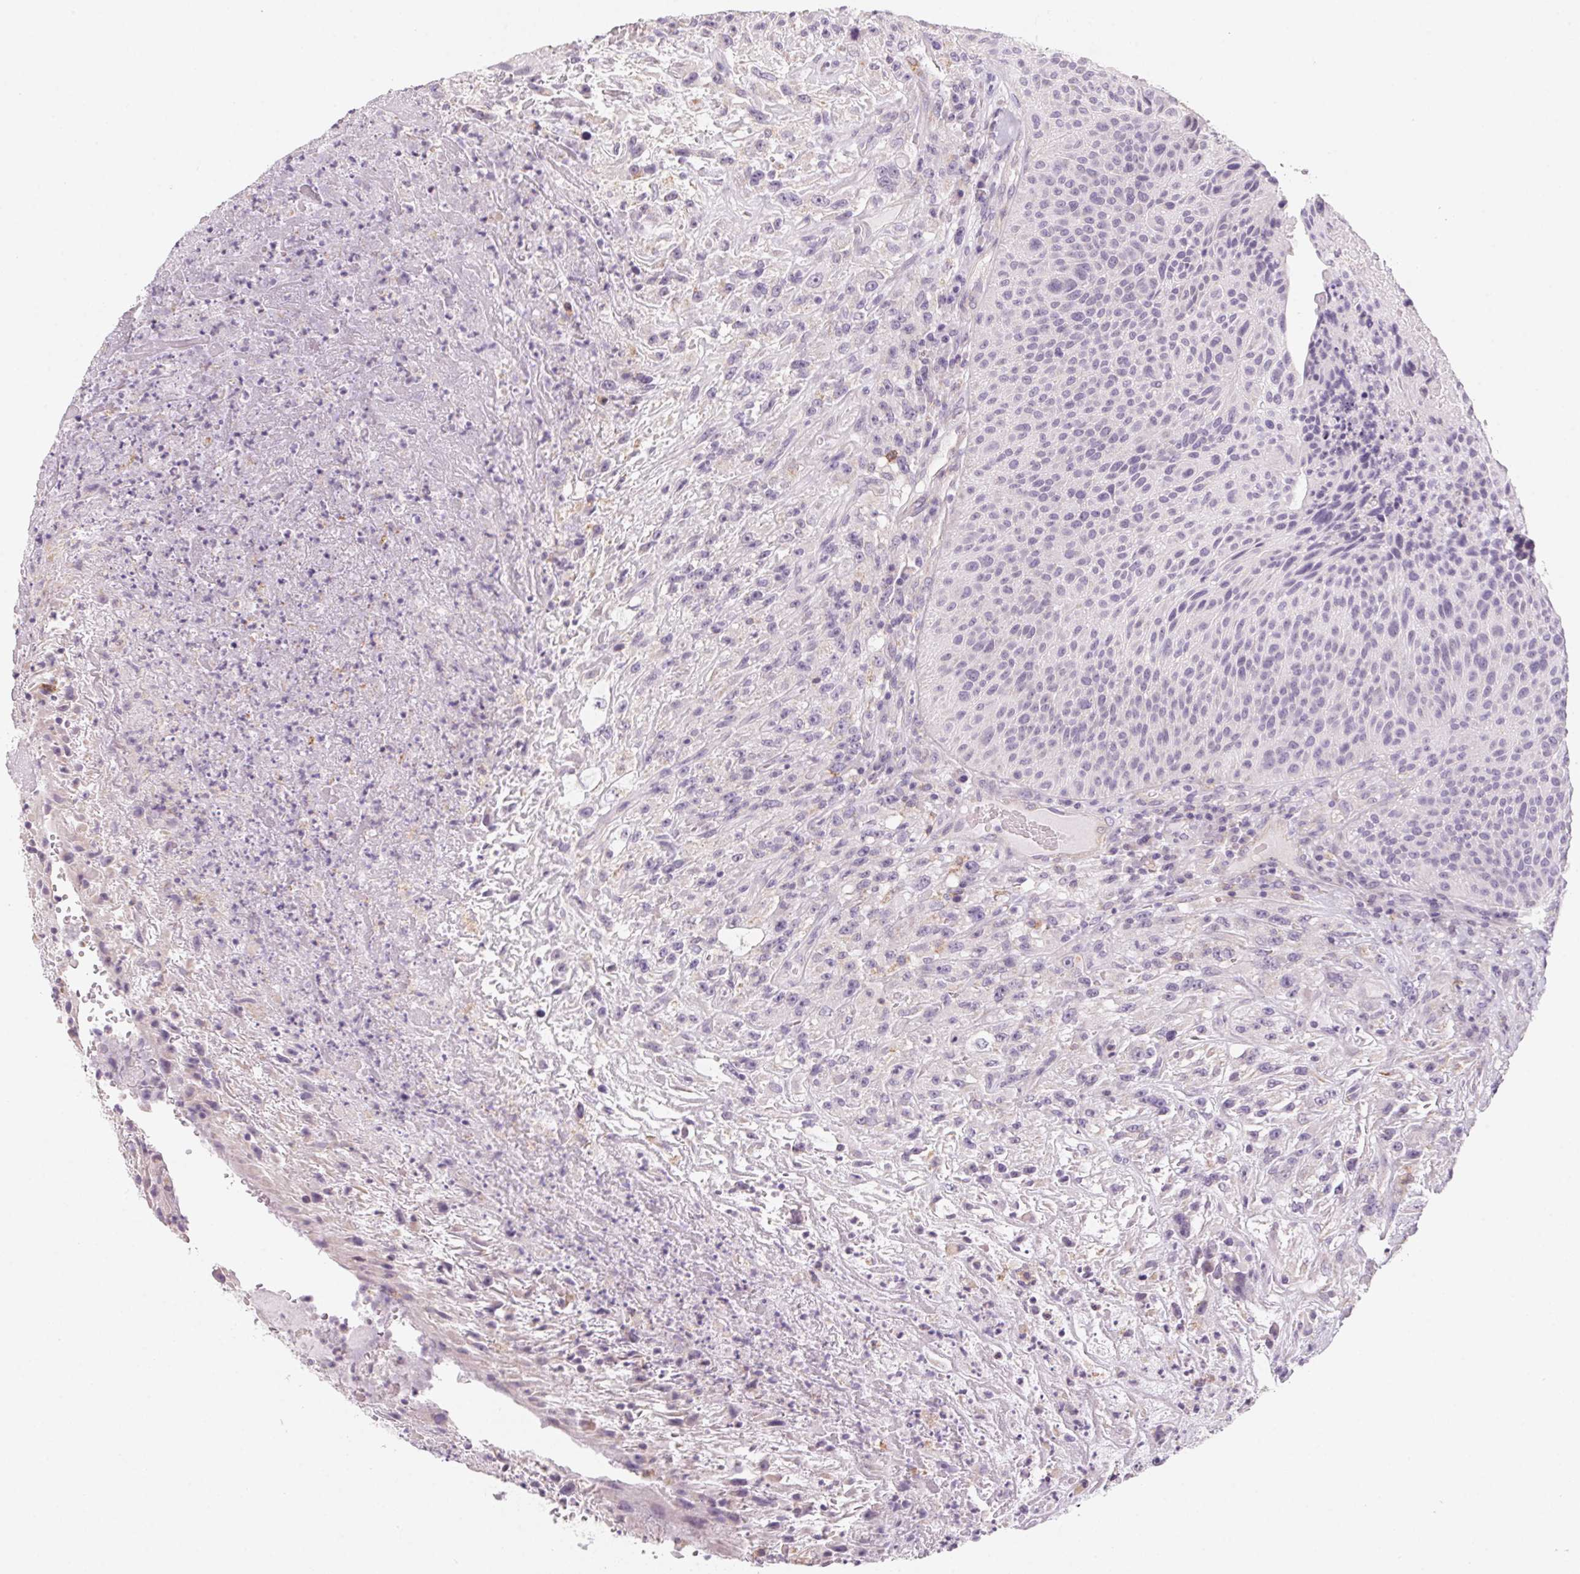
{"staining": {"intensity": "negative", "quantity": "none", "location": "none"}, "tissue": "urothelial cancer", "cell_type": "Tumor cells", "image_type": "cancer", "snomed": [{"axis": "morphology", "description": "Urothelial carcinoma, High grade"}, {"axis": "topography", "description": "Urinary bladder"}], "caption": "Immunohistochemistry histopathology image of neoplastic tissue: urothelial cancer stained with DAB shows no significant protein expression in tumor cells.", "gene": "PRPH", "patient": {"sex": "male", "age": 66}}